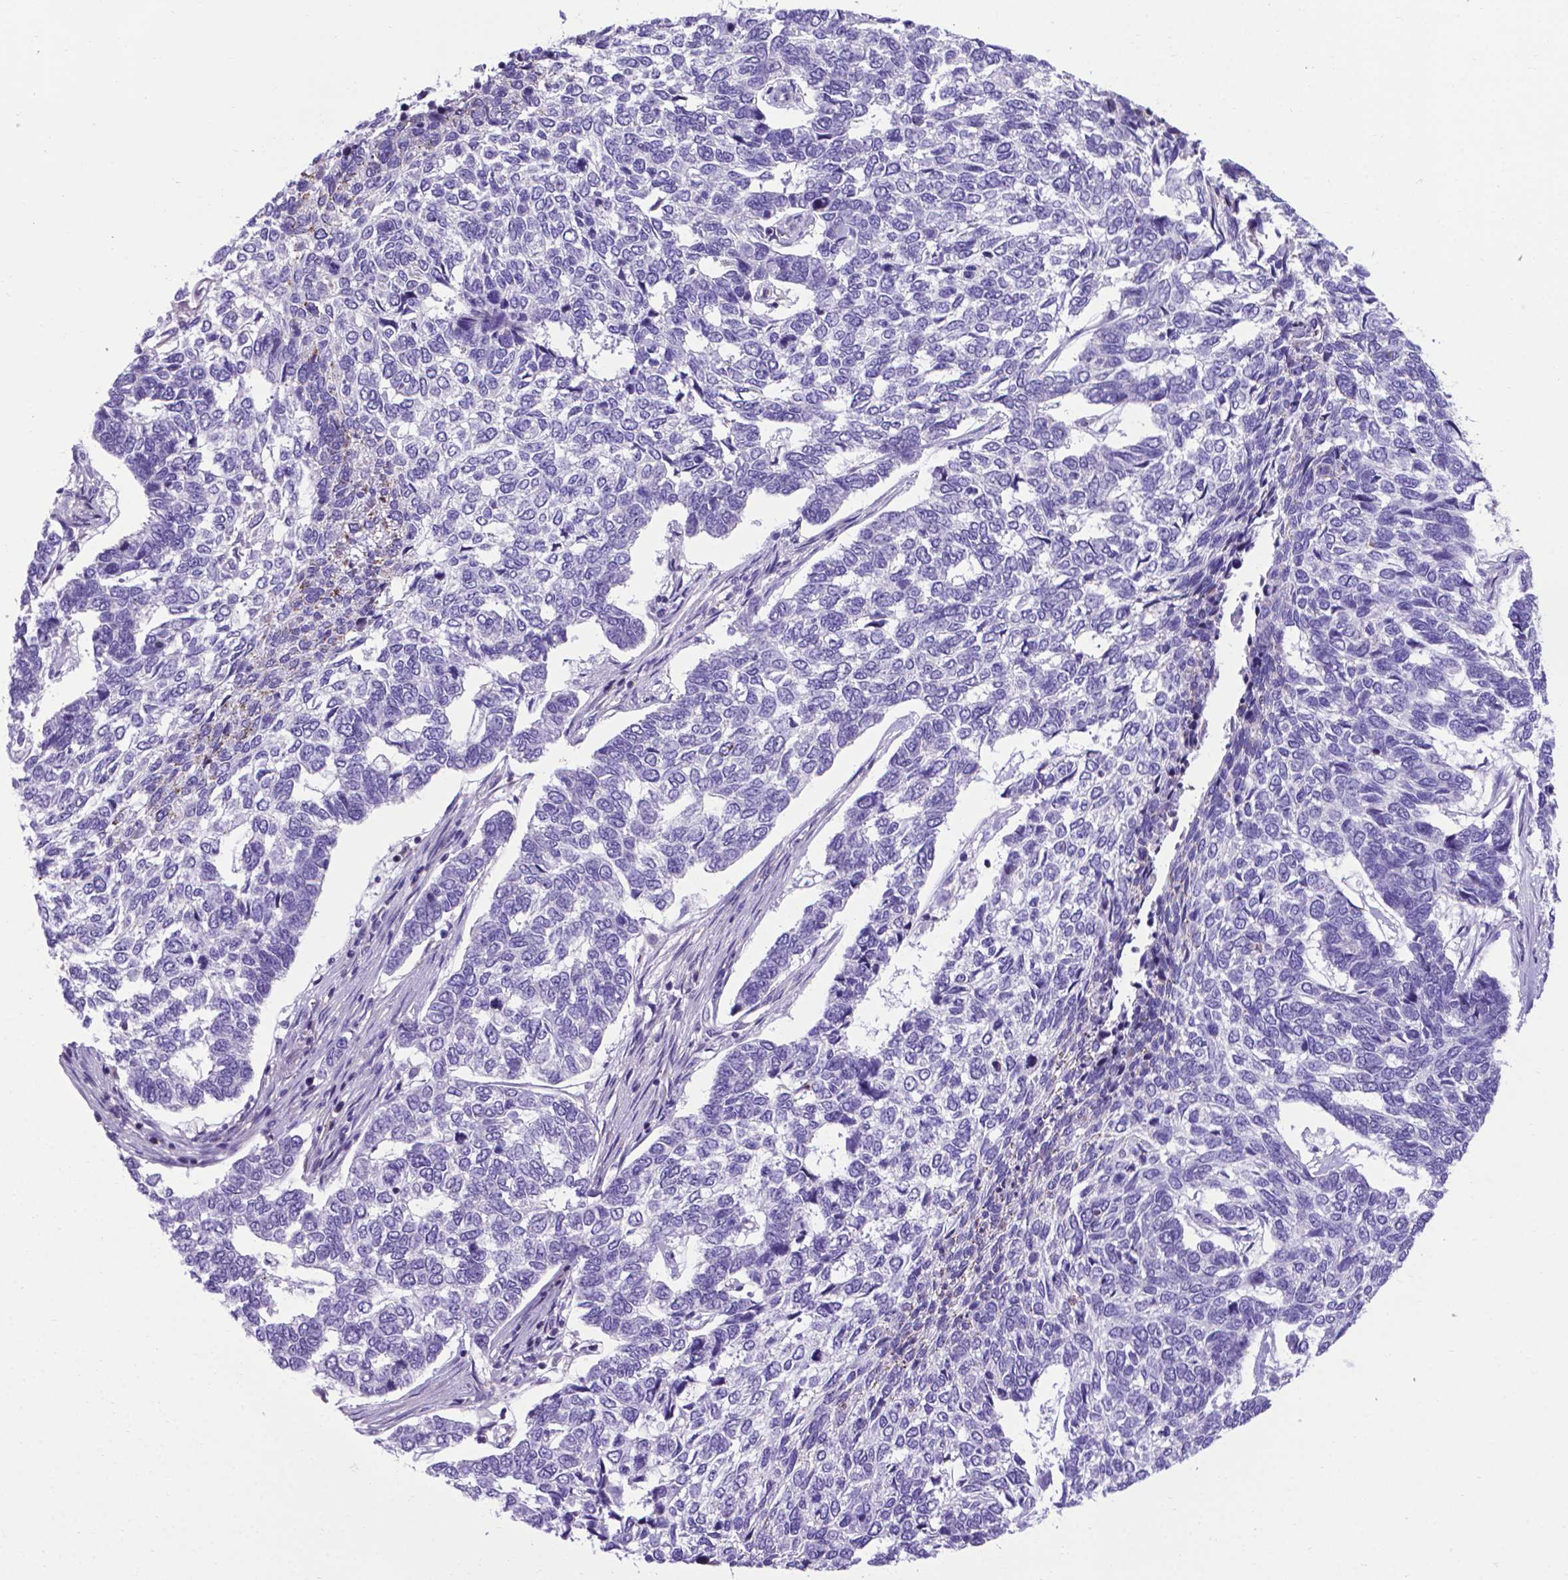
{"staining": {"intensity": "negative", "quantity": "none", "location": "none"}, "tissue": "skin cancer", "cell_type": "Tumor cells", "image_type": "cancer", "snomed": [{"axis": "morphology", "description": "Basal cell carcinoma"}, {"axis": "topography", "description": "Skin"}], "caption": "Immunohistochemical staining of human basal cell carcinoma (skin) exhibits no significant expression in tumor cells.", "gene": "POU3F3", "patient": {"sex": "female", "age": 65}}